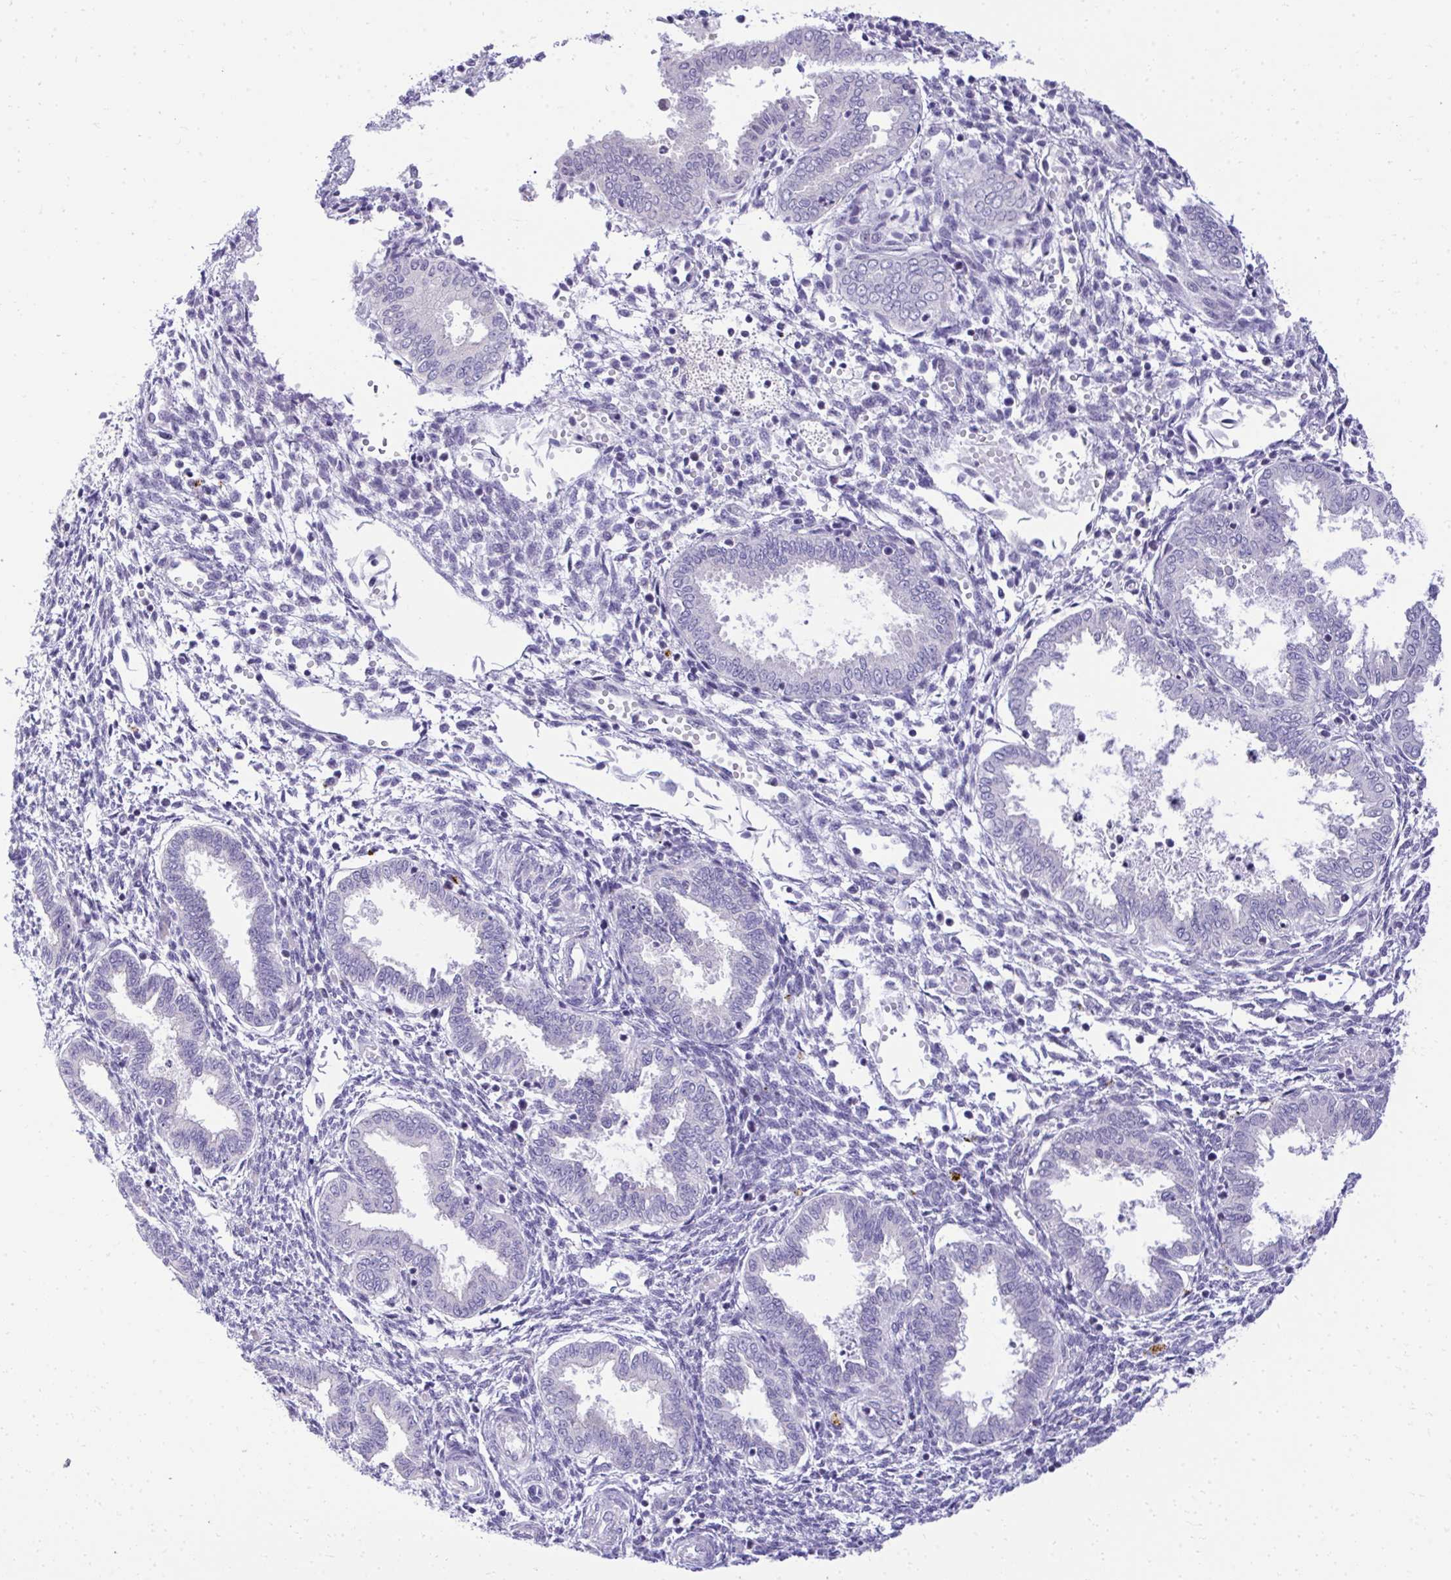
{"staining": {"intensity": "negative", "quantity": "none", "location": "none"}, "tissue": "endometrium", "cell_type": "Cells in endometrial stroma", "image_type": "normal", "snomed": [{"axis": "morphology", "description": "Normal tissue, NOS"}, {"axis": "topography", "description": "Endometrium"}], "caption": "High power microscopy image of an immunohistochemistry (IHC) histopathology image of normal endometrium, revealing no significant staining in cells in endometrial stroma.", "gene": "EID3", "patient": {"sex": "female", "age": 33}}